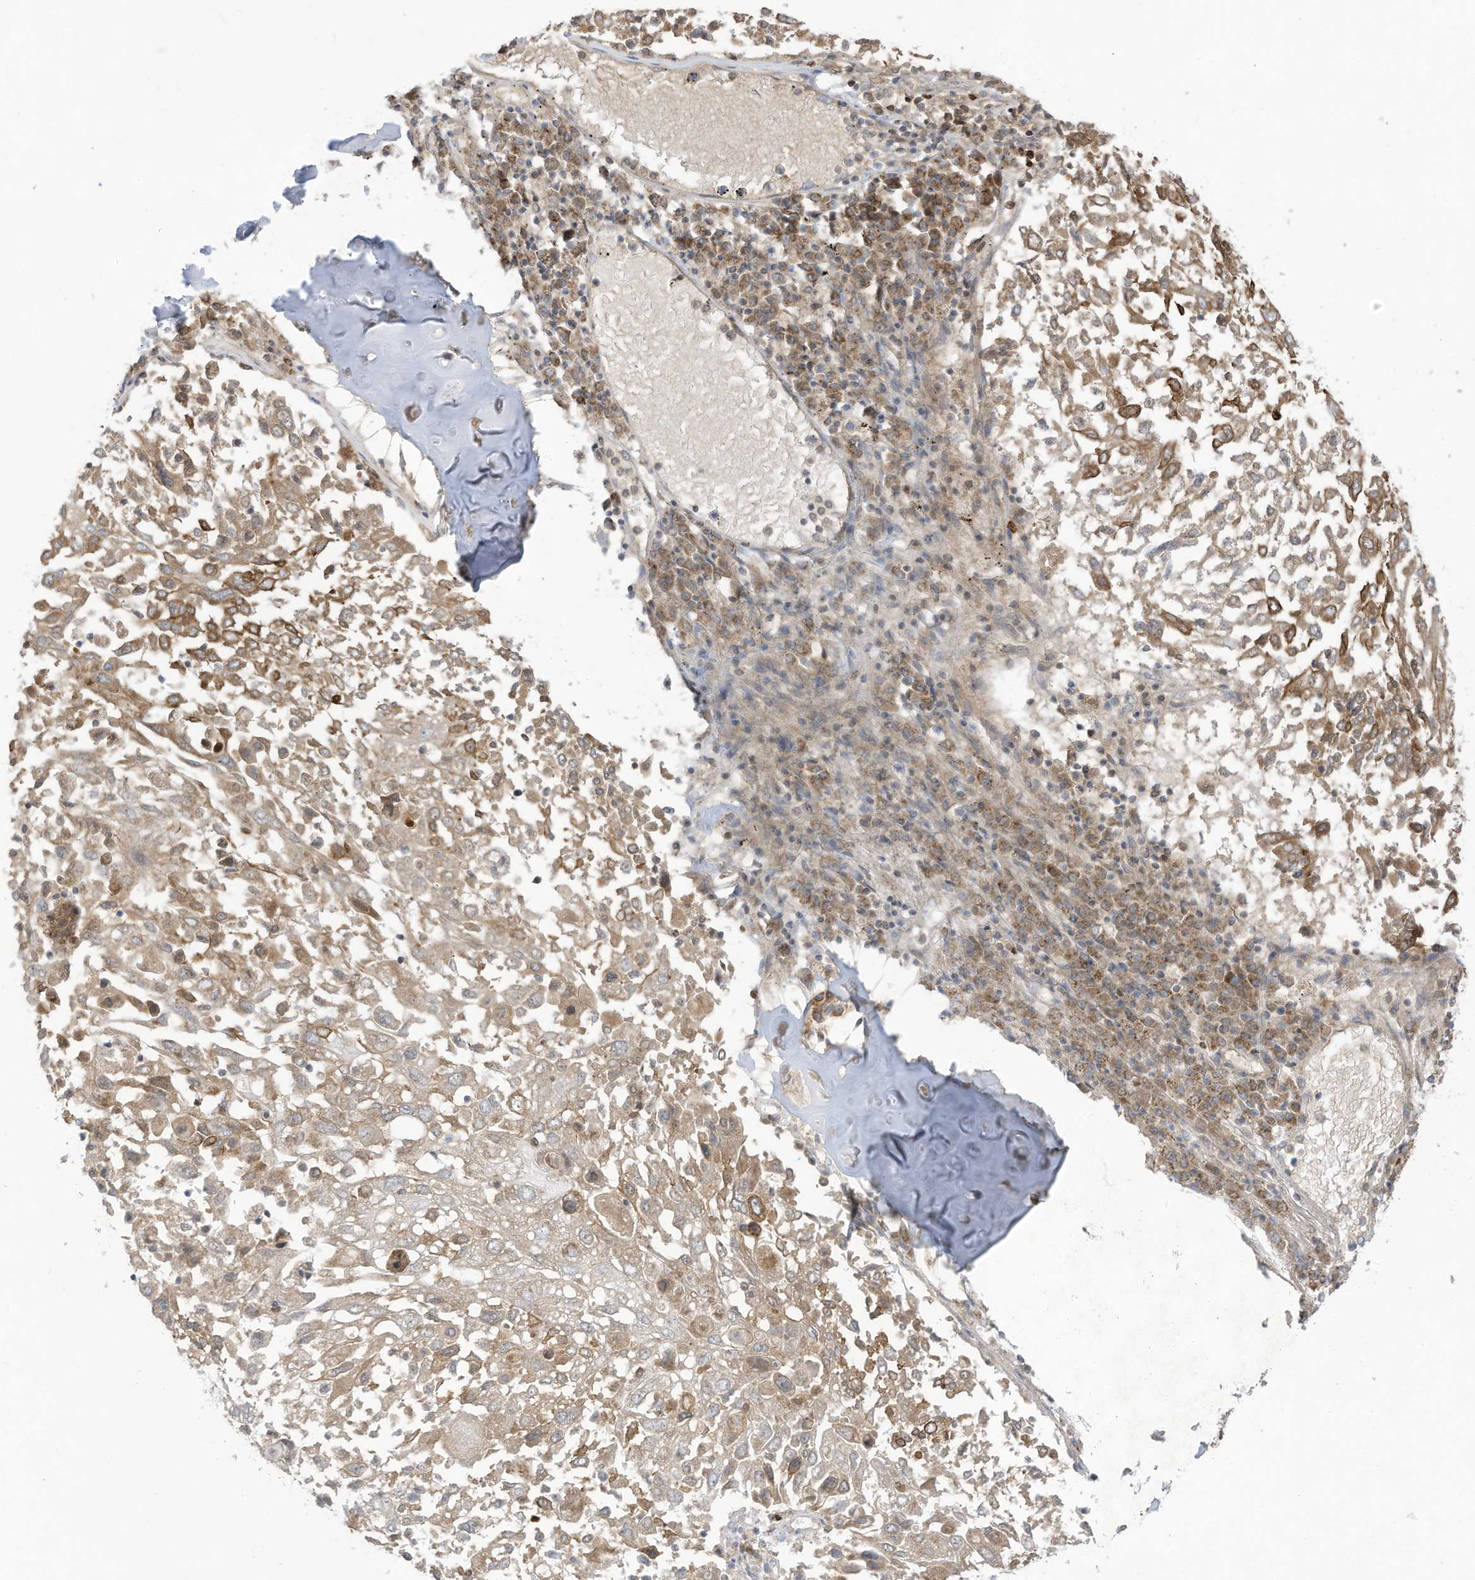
{"staining": {"intensity": "moderate", "quantity": ">75%", "location": "cytoplasmic/membranous"}, "tissue": "lung cancer", "cell_type": "Tumor cells", "image_type": "cancer", "snomed": [{"axis": "morphology", "description": "Squamous cell carcinoma, NOS"}, {"axis": "topography", "description": "Lung"}], "caption": "Immunohistochemical staining of human squamous cell carcinoma (lung) exhibits medium levels of moderate cytoplasmic/membranous staining in approximately >75% of tumor cells.", "gene": "CGAS", "patient": {"sex": "male", "age": 65}}